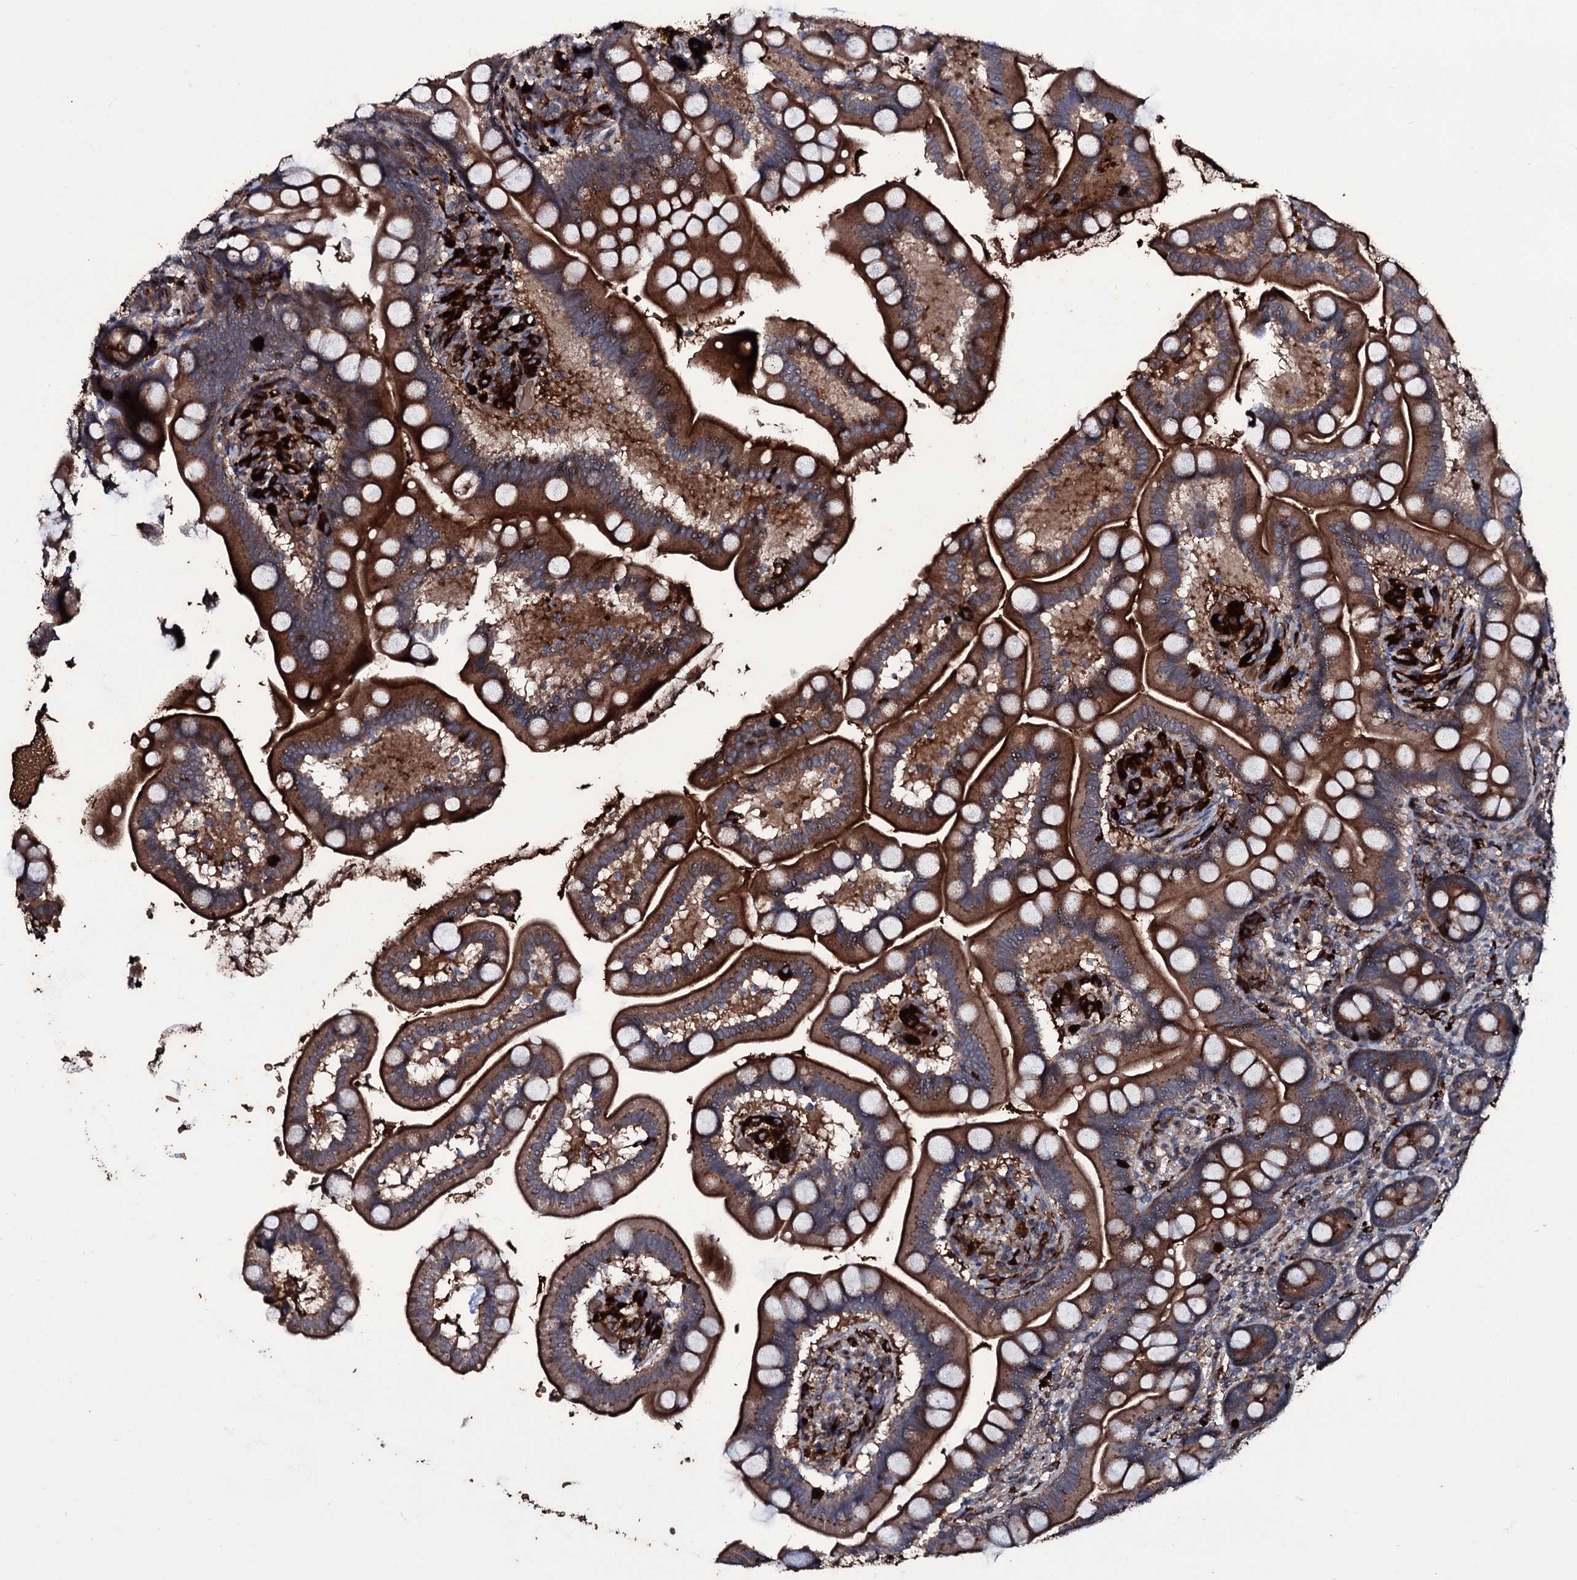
{"staining": {"intensity": "moderate", "quantity": ">75%", "location": "cytoplasmic/membranous"}, "tissue": "small intestine", "cell_type": "Glandular cells", "image_type": "normal", "snomed": [{"axis": "morphology", "description": "Normal tissue, NOS"}, {"axis": "topography", "description": "Small intestine"}], "caption": "Glandular cells show medium levels of moderate cytoplasmic/membranous positivity in about >75% of cells in normal small intestine. (Stains: DAB in brown, nuclei in blue, Microscopy: brightfield microscopy at high magnification).", "gene": "ZSWIM8", "patient": {"sex": "female", "age": 64}}